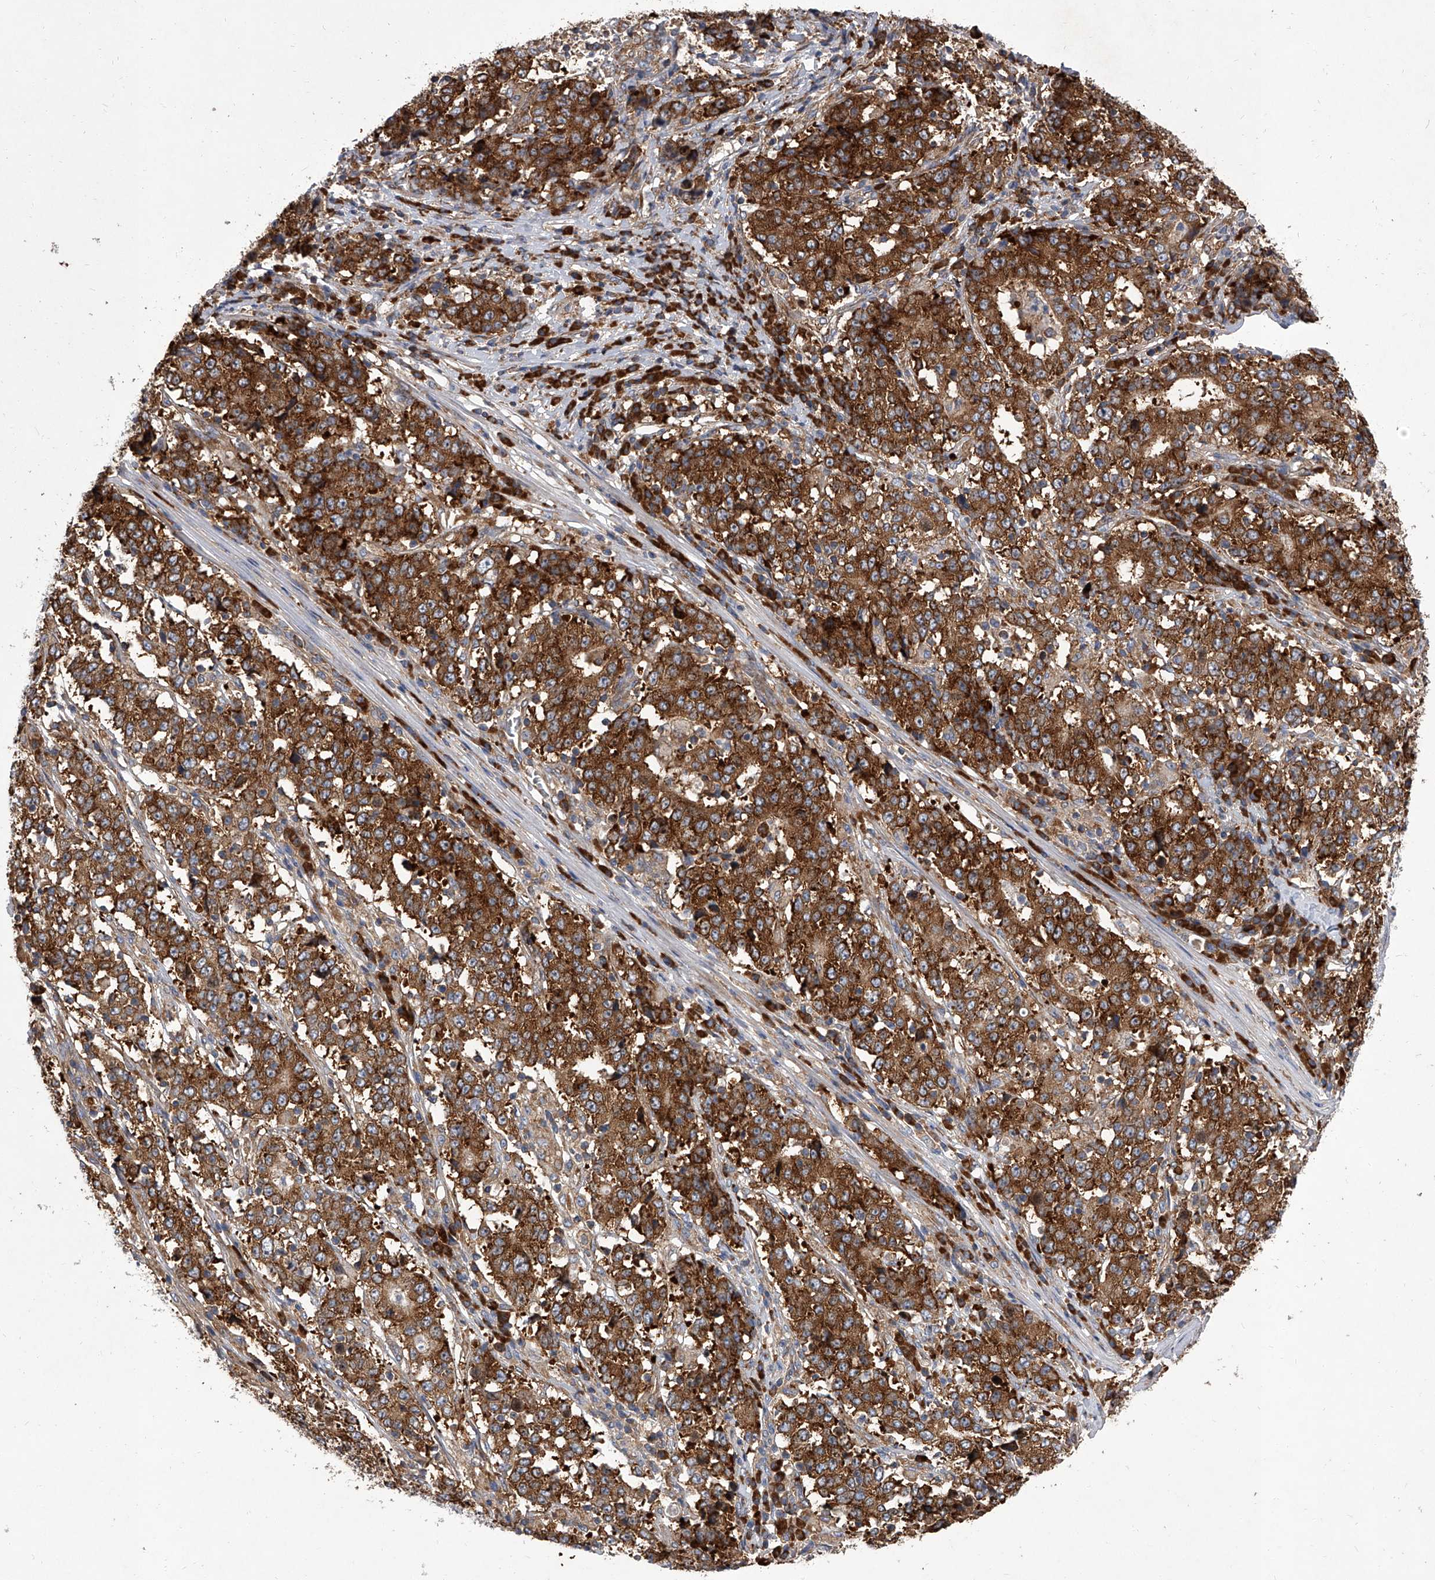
{"staining": {"intensity": "strong", "quantity": ">75%", "location": "cytoplasmic/membranous"}, "tissue": "stomach cancer", "cell_type": "Tumor cells", "image_type": "cancer", "snomed": [{"axis": "morphology", "description": "Adenocarcinoma, NOS"}, {"axis": "topography", "description": "Stomach"}], "caption": "Strong cytoplasmic/membranous staining is appreciated in about >75% of tumor cells in adenocarcinoma (stomach).", "gene": "EIF2S2", "patient": {"sex": "male", "age": 59}}